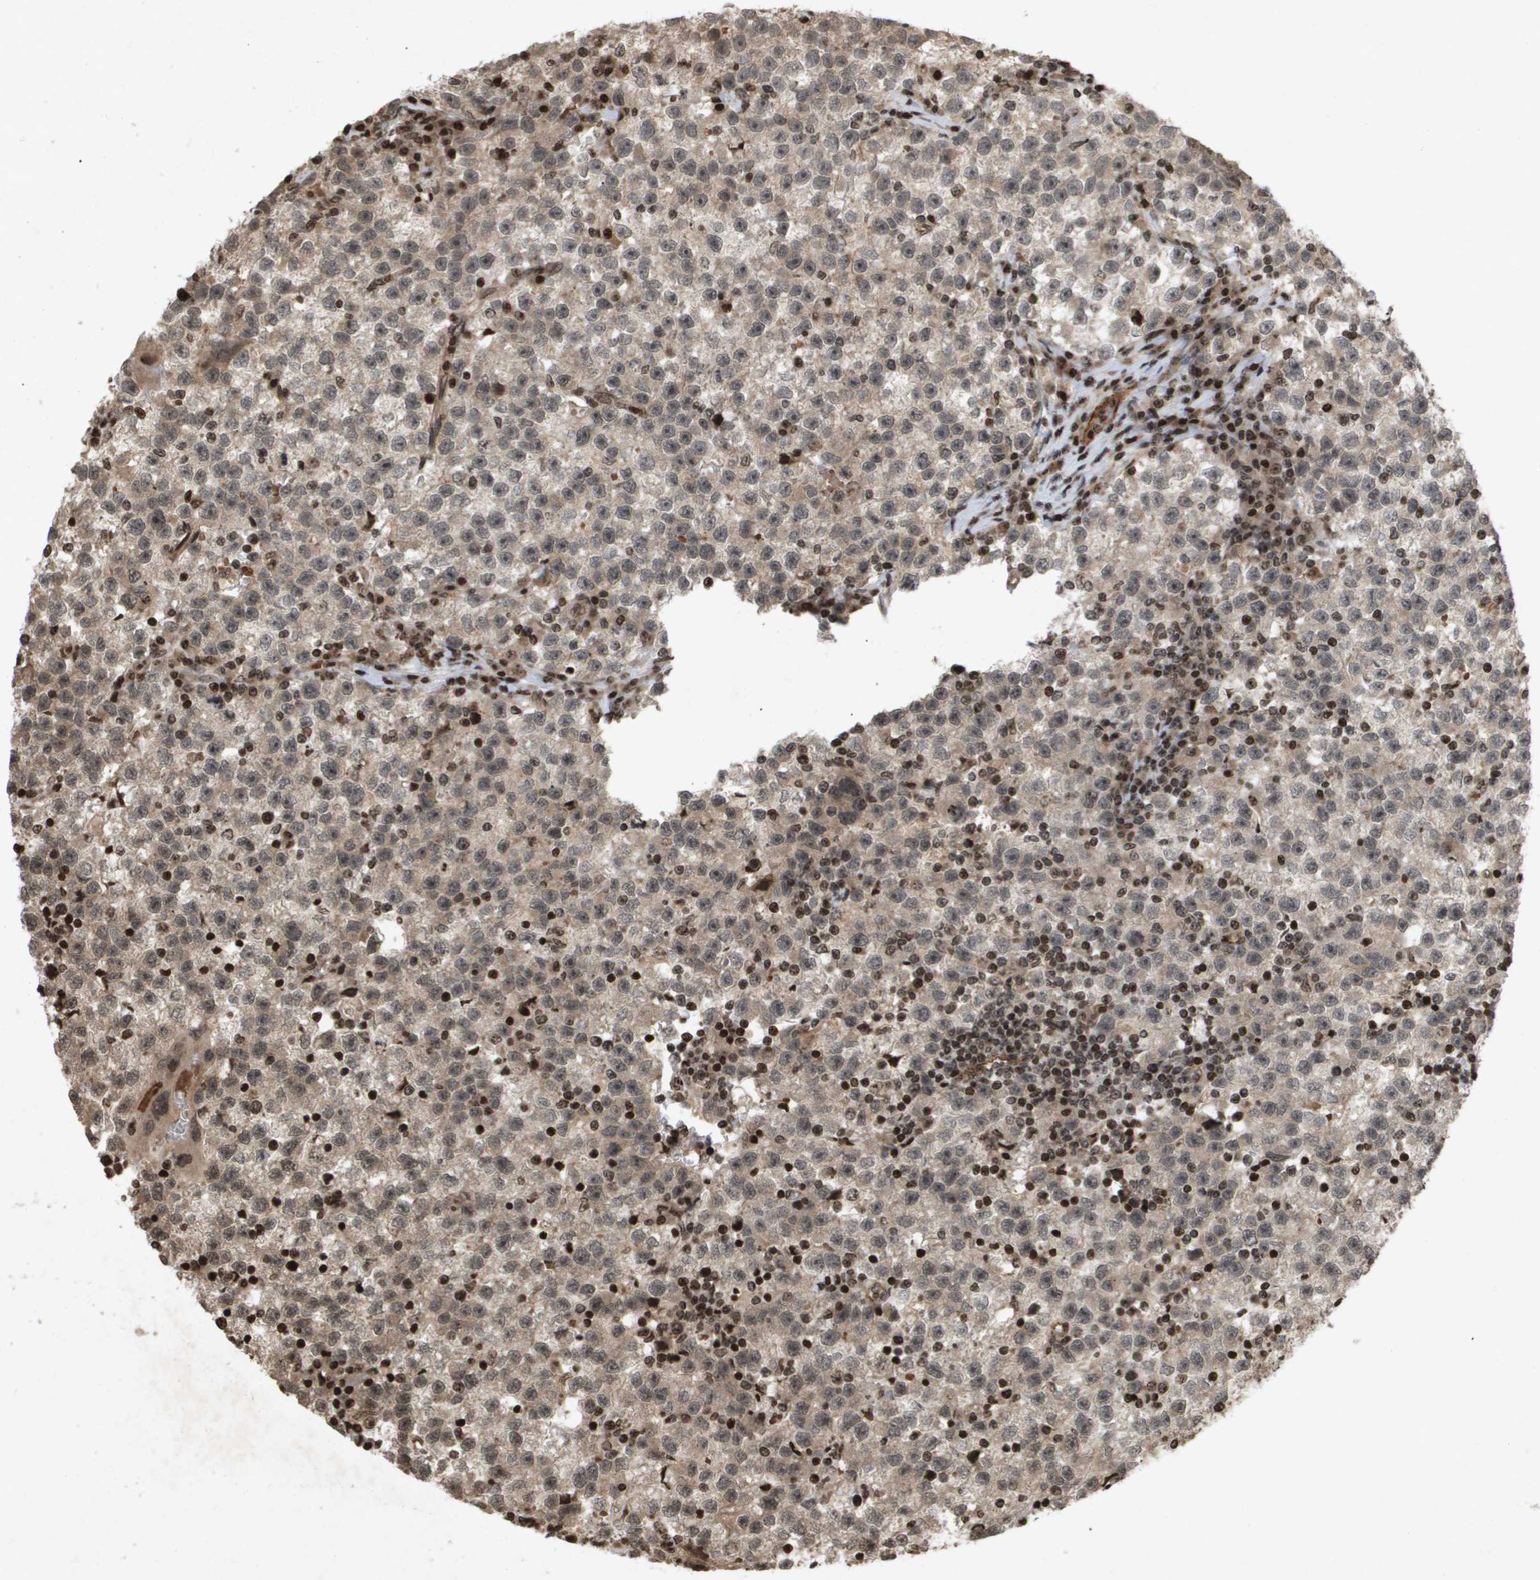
{"staining": {"intensity": "weak", "quantity": ">75%", "location": "cytoplasmic/membranous"}, "tissue": "testis cancer", "cell_type": "Tumor cells", "image_type": "cancer", "snomed": [{"axis": "morphology", "description": "Seminoma, NOS"}, {"axis": "topography", "description": "Testis"}], "caption": "A high-resolution micrograph shows IHC staining of testis cancer, which exhibits weak cytoplasmic/membranous expression in about >75% of tumor cells.", "gene": "HSPA6", "patient": {"sex": "male", "age": 22}}